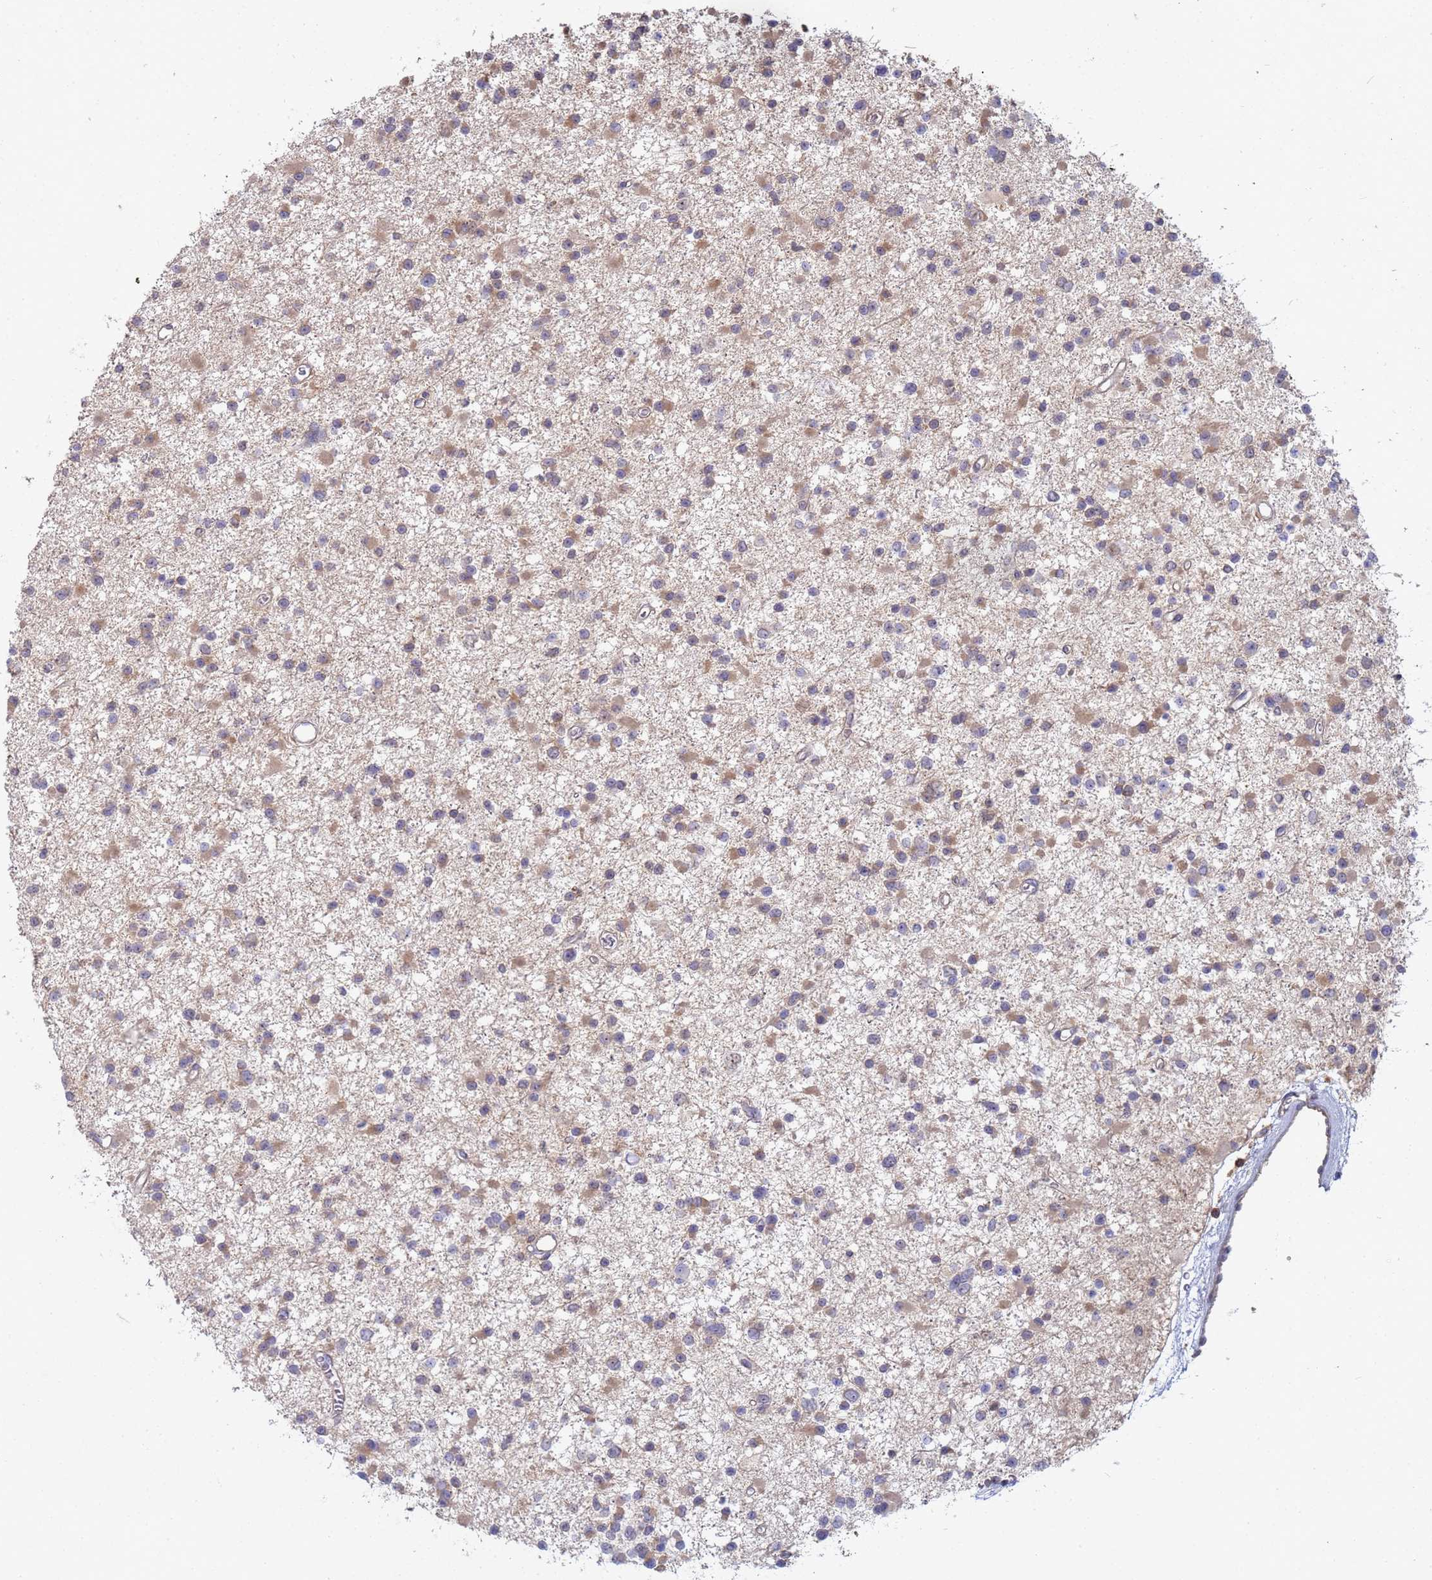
{"staining": {"intensity": "moderate", "quantity": "25%-75%", "location": "cytoplasmic/membranous"}, "tissue": "glioma", "cell_type": "Tumor cells", "image_type": "cancer", "snomed": [{"axis": "morphology", "description": "Glioma, malignant, Low grade"}, {"axis": "topography", "description": "Brain"}], "caption": "Glioma tissue shows moderate cytoplasmic/membranous positivity in about 25%-75% of tumor cells, visualized by immunohistochemistry. Immunohistochemistry (ihc) stains the protein in brown and the nuclei are stained blue.", "gene": "SHARPIN", "patient": {"sex": "female", "age": 22}}